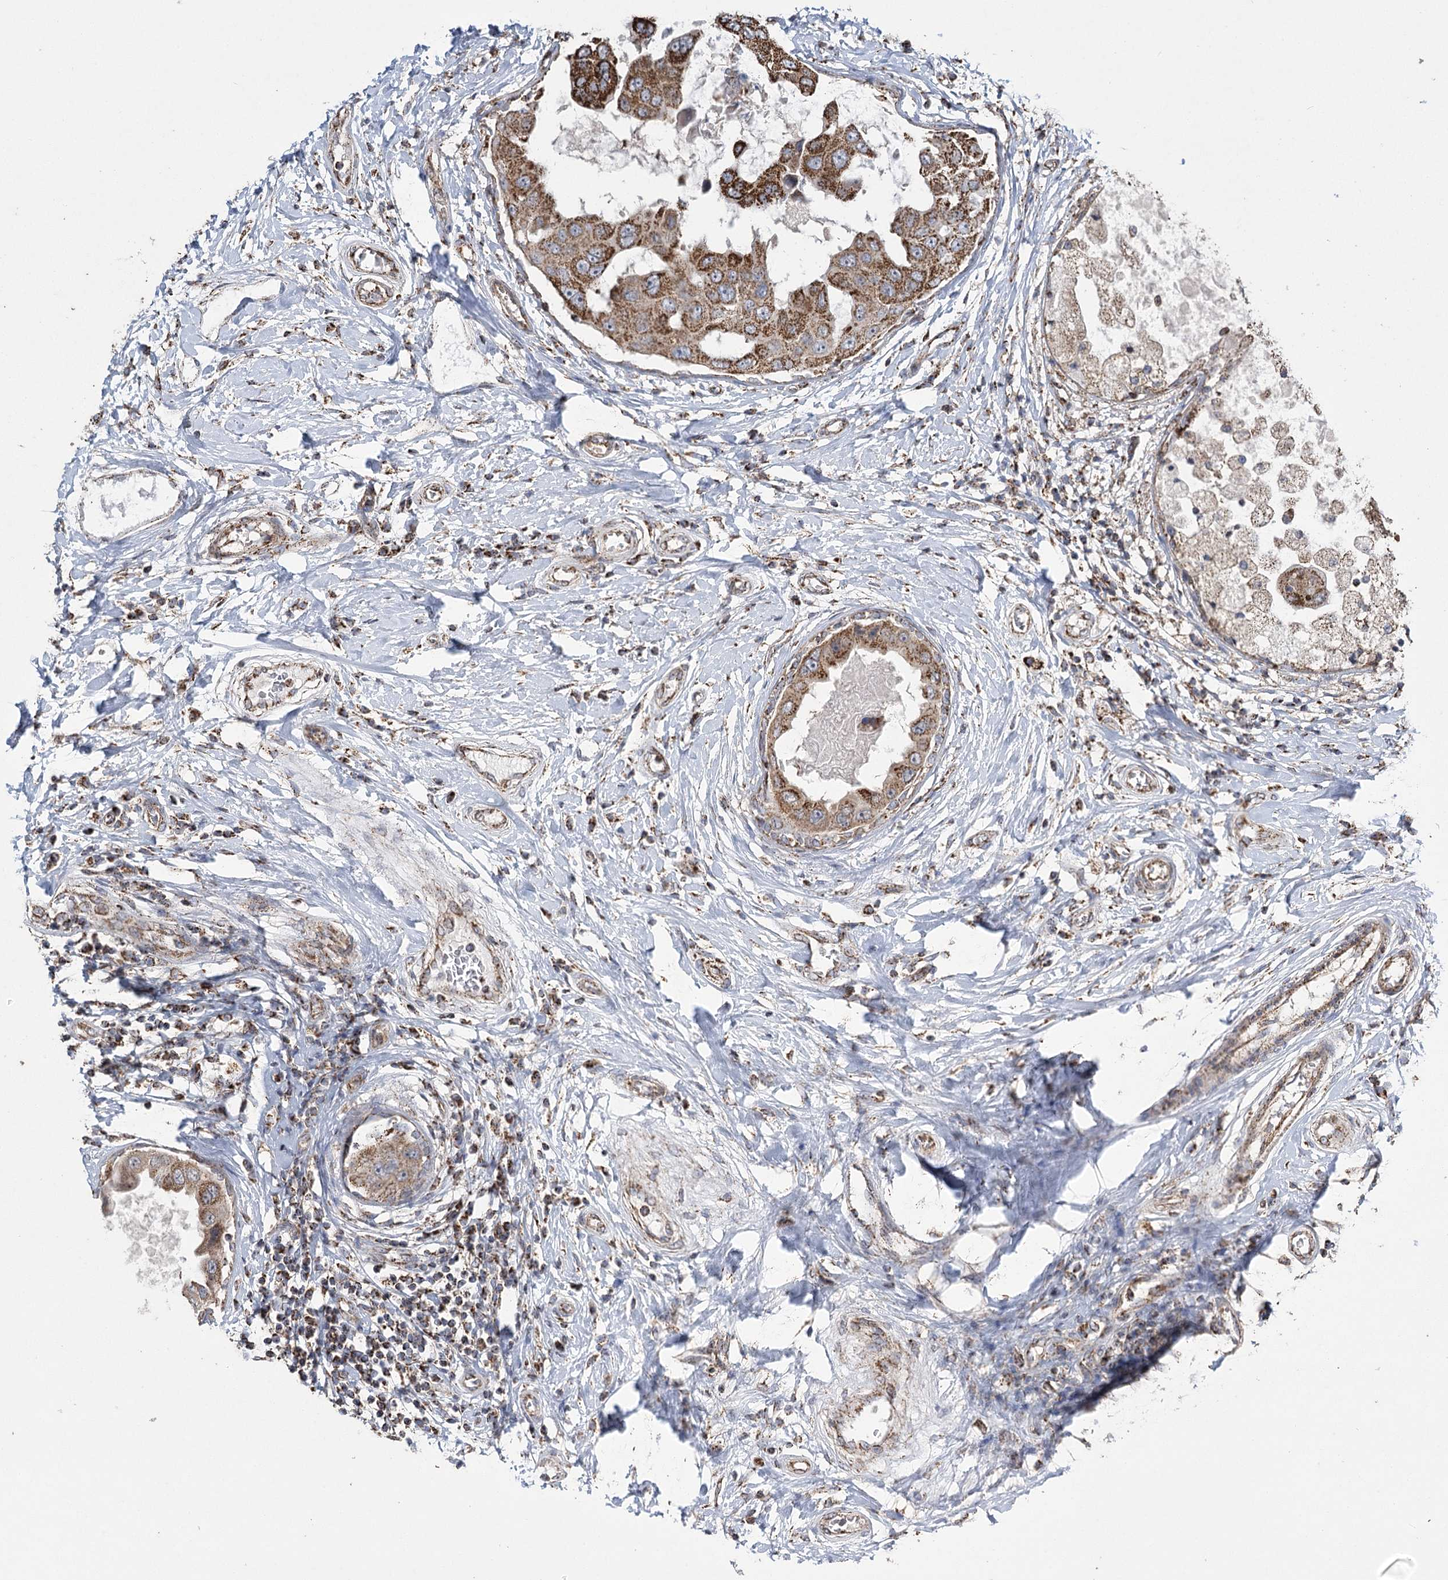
{"staining": {"intensity": "strong", "quantity": "25%-75%", "location": "cytoplasmic/membranous"}, "tissue": "breast cancer", "cell_type": "Tumor cells", "image_type": "cancer", "snomed": [{"axis": "morphology", "description": "Duct carcinoma"}, {"axis": "topography", "description": "Breast"}], "caption": "Human breast cancer (invasive ductal carcinoma) stained with a brown dye displays strong cytoplasmic/membranous positive positivity in about 25%-75% of tumor cells.", "gene": "RANBP3L", "patient": {"sex": "female", "age": 27}}